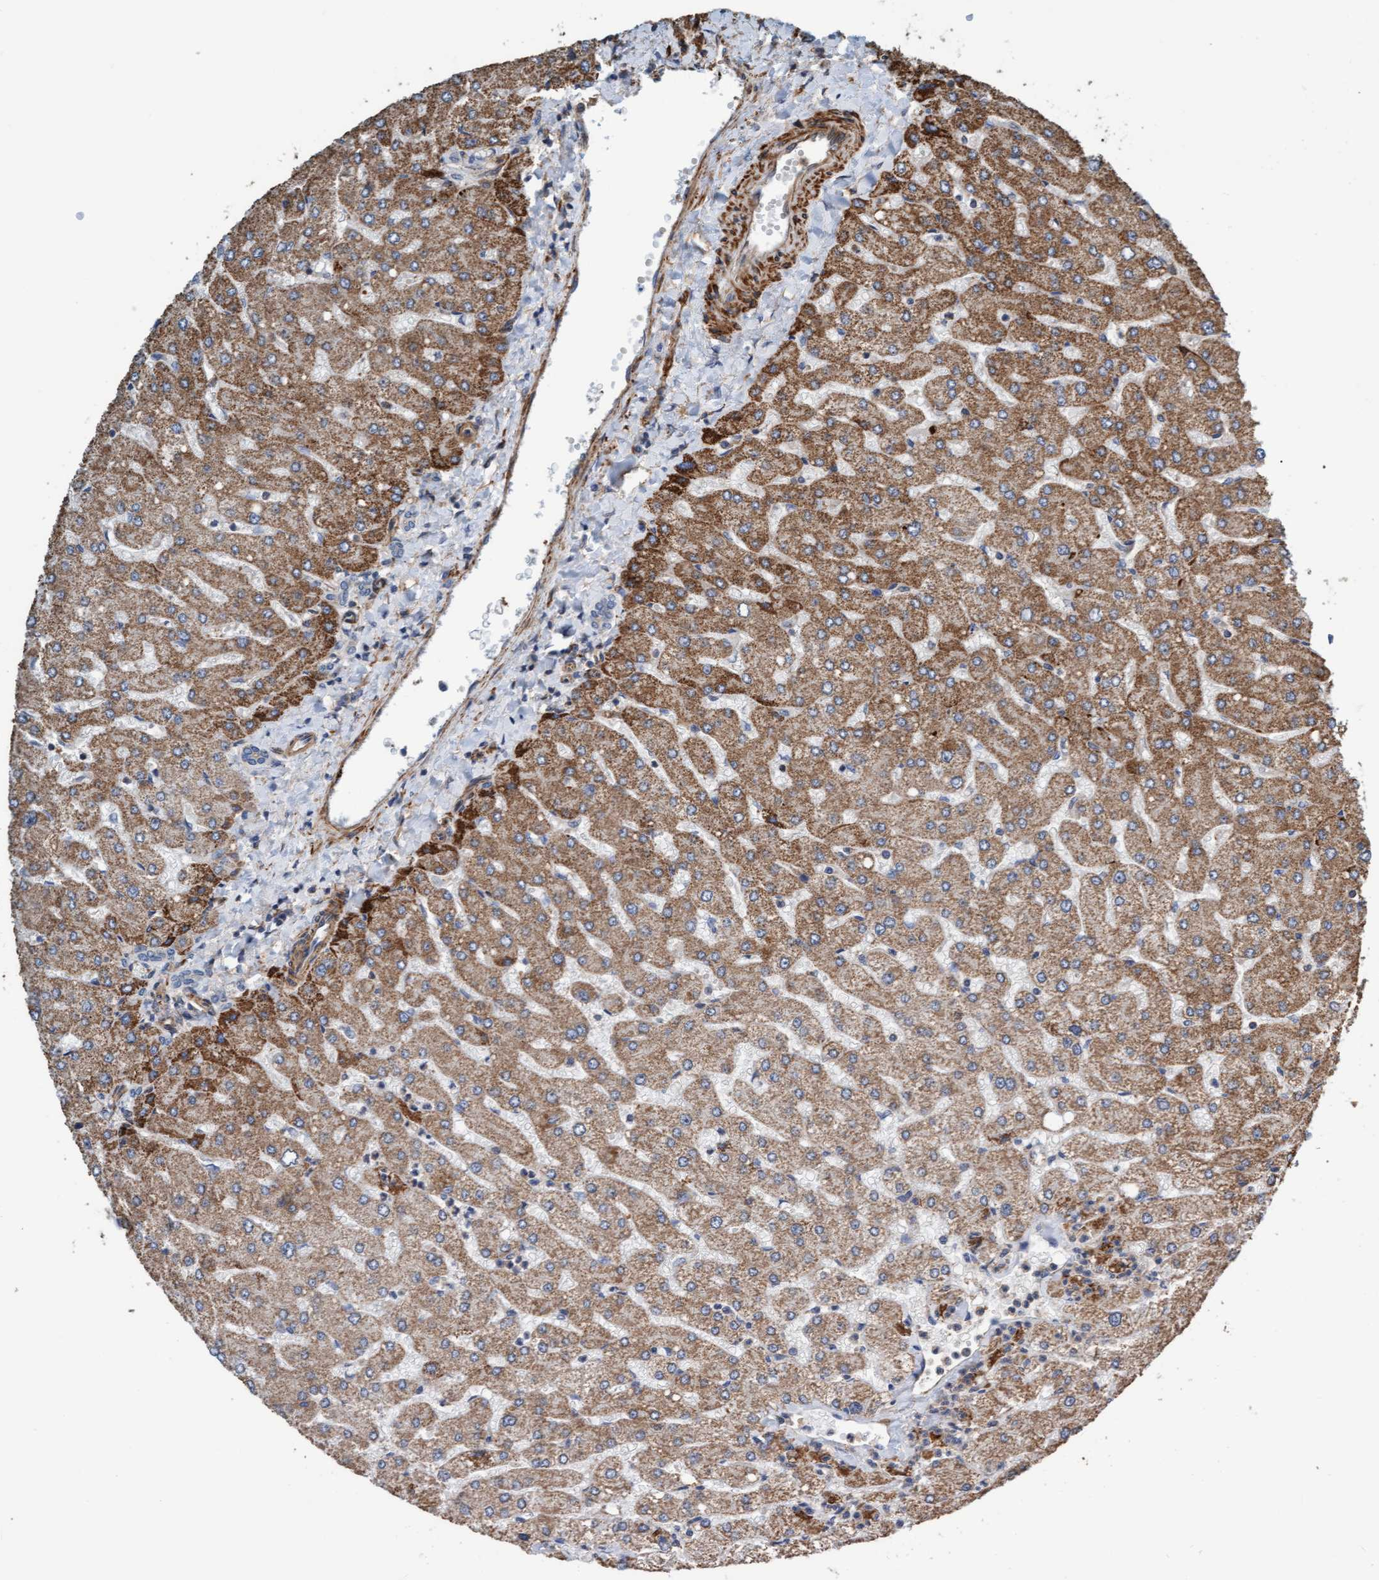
{"staining": {"intensity": "negative", "quantity": "none", "location": "none"}, "tissue": "liver", "cell_type": "Cholangiocytes", "image_type": "normal", "snomed": [{"axis": "morphology", "description": "Normal tissue, NOS"}, {"axis": "topography", "description": "Liver"}], "caption": "The micrograph reveals no significant positivity in cholangiocytes of liver.", "gene": "FMNL3", "patient": {"sex": "male", "age": 55}}